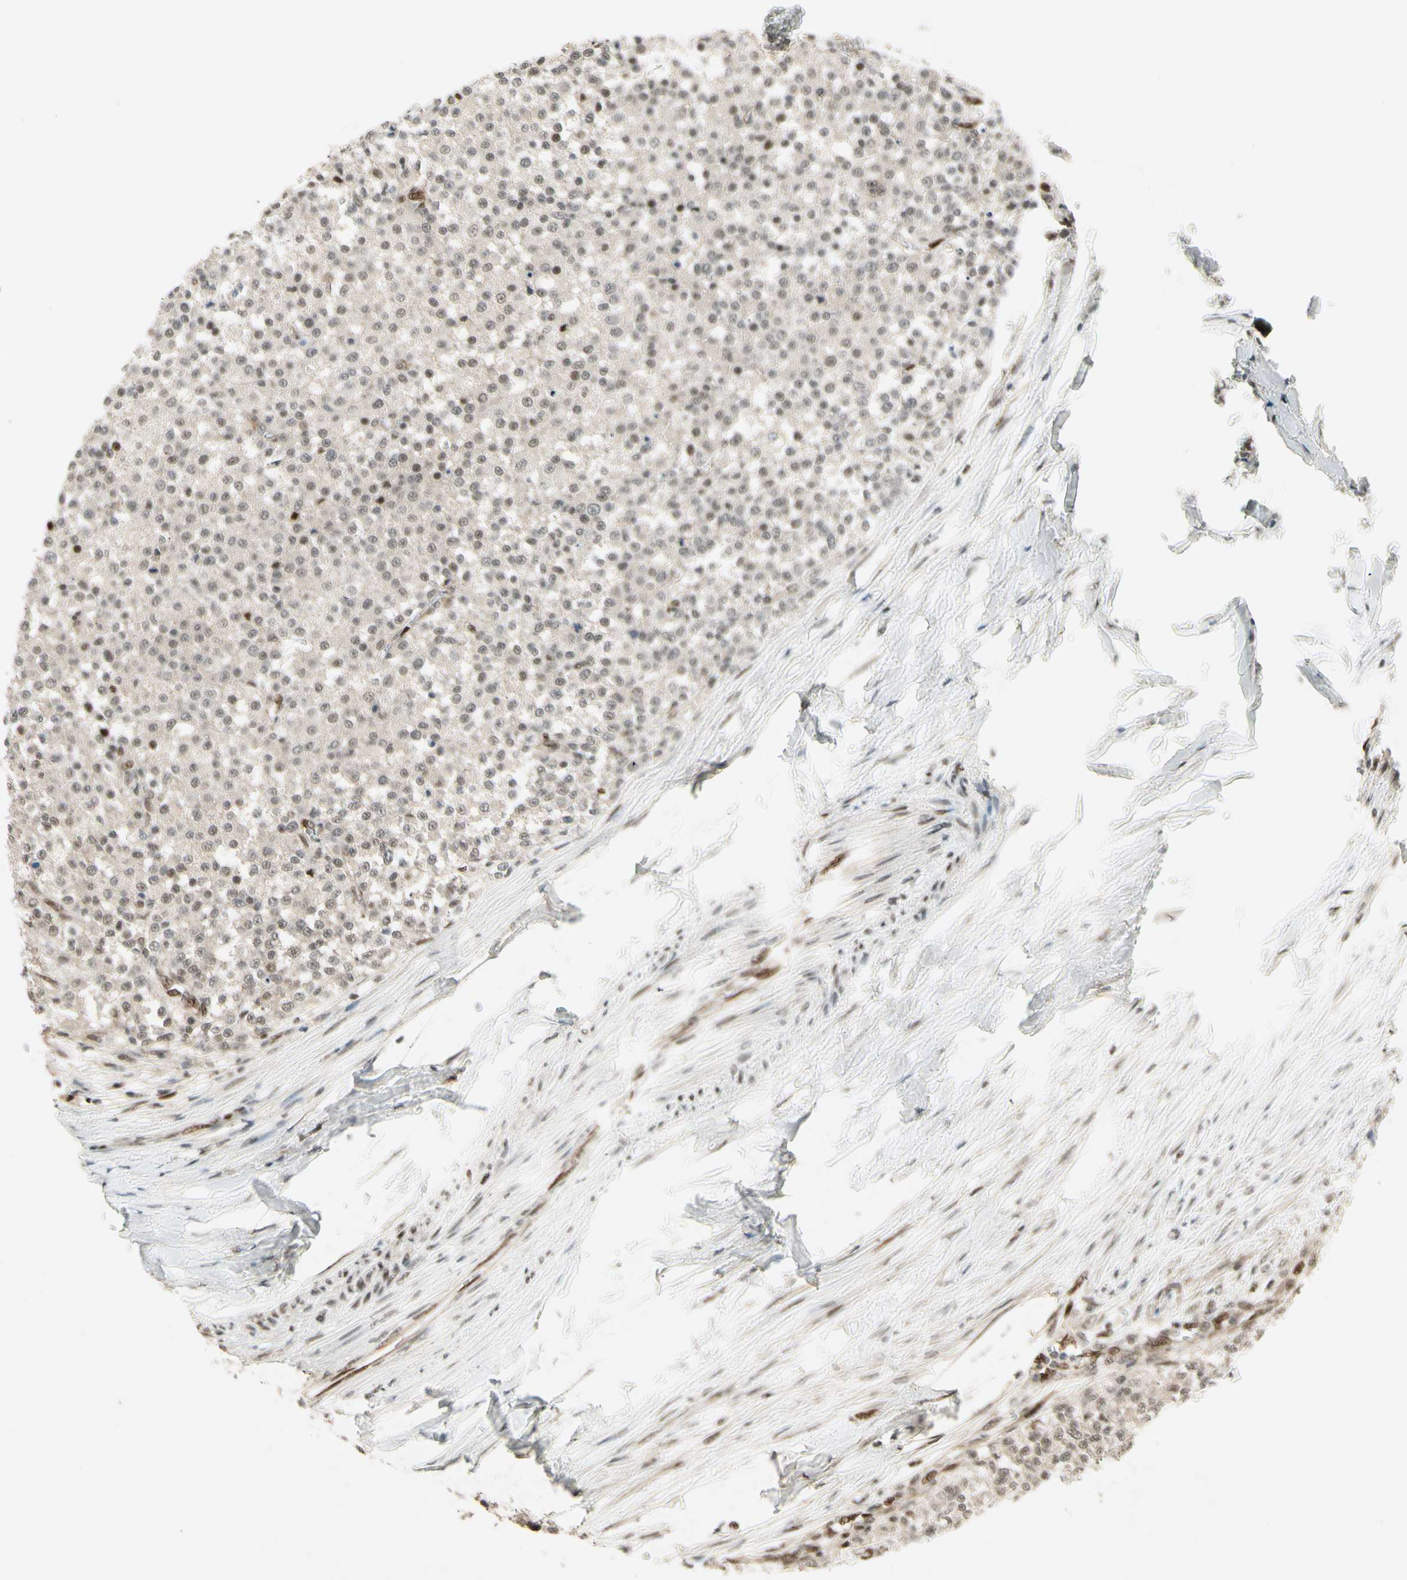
{"staining": {"intensity": "moderate", "quantity": "<25%", "location": "nuclear"}, "tissue": "testis cancer", "cell_type": "Tumor cells", "image_type": "cancer", "snomed": [{"axis": "morphology", "description": "Seminoma, NOS"}, {"axis": "topography", "description": "Testis"}], "caption": "Brown immunohistochemical staining in human testis cancer (seminoma) exhibits moderate nuclear staining in approximately <25% of tumor cells. The protein is stained brown, and the nuclei are stained in blue (DAB (3,3'-diaminobenzidine) IHC with brightfield microscopy, high magnification).", "gene": "CDK11A", "patient": {"sex": "male", "age": 59}}